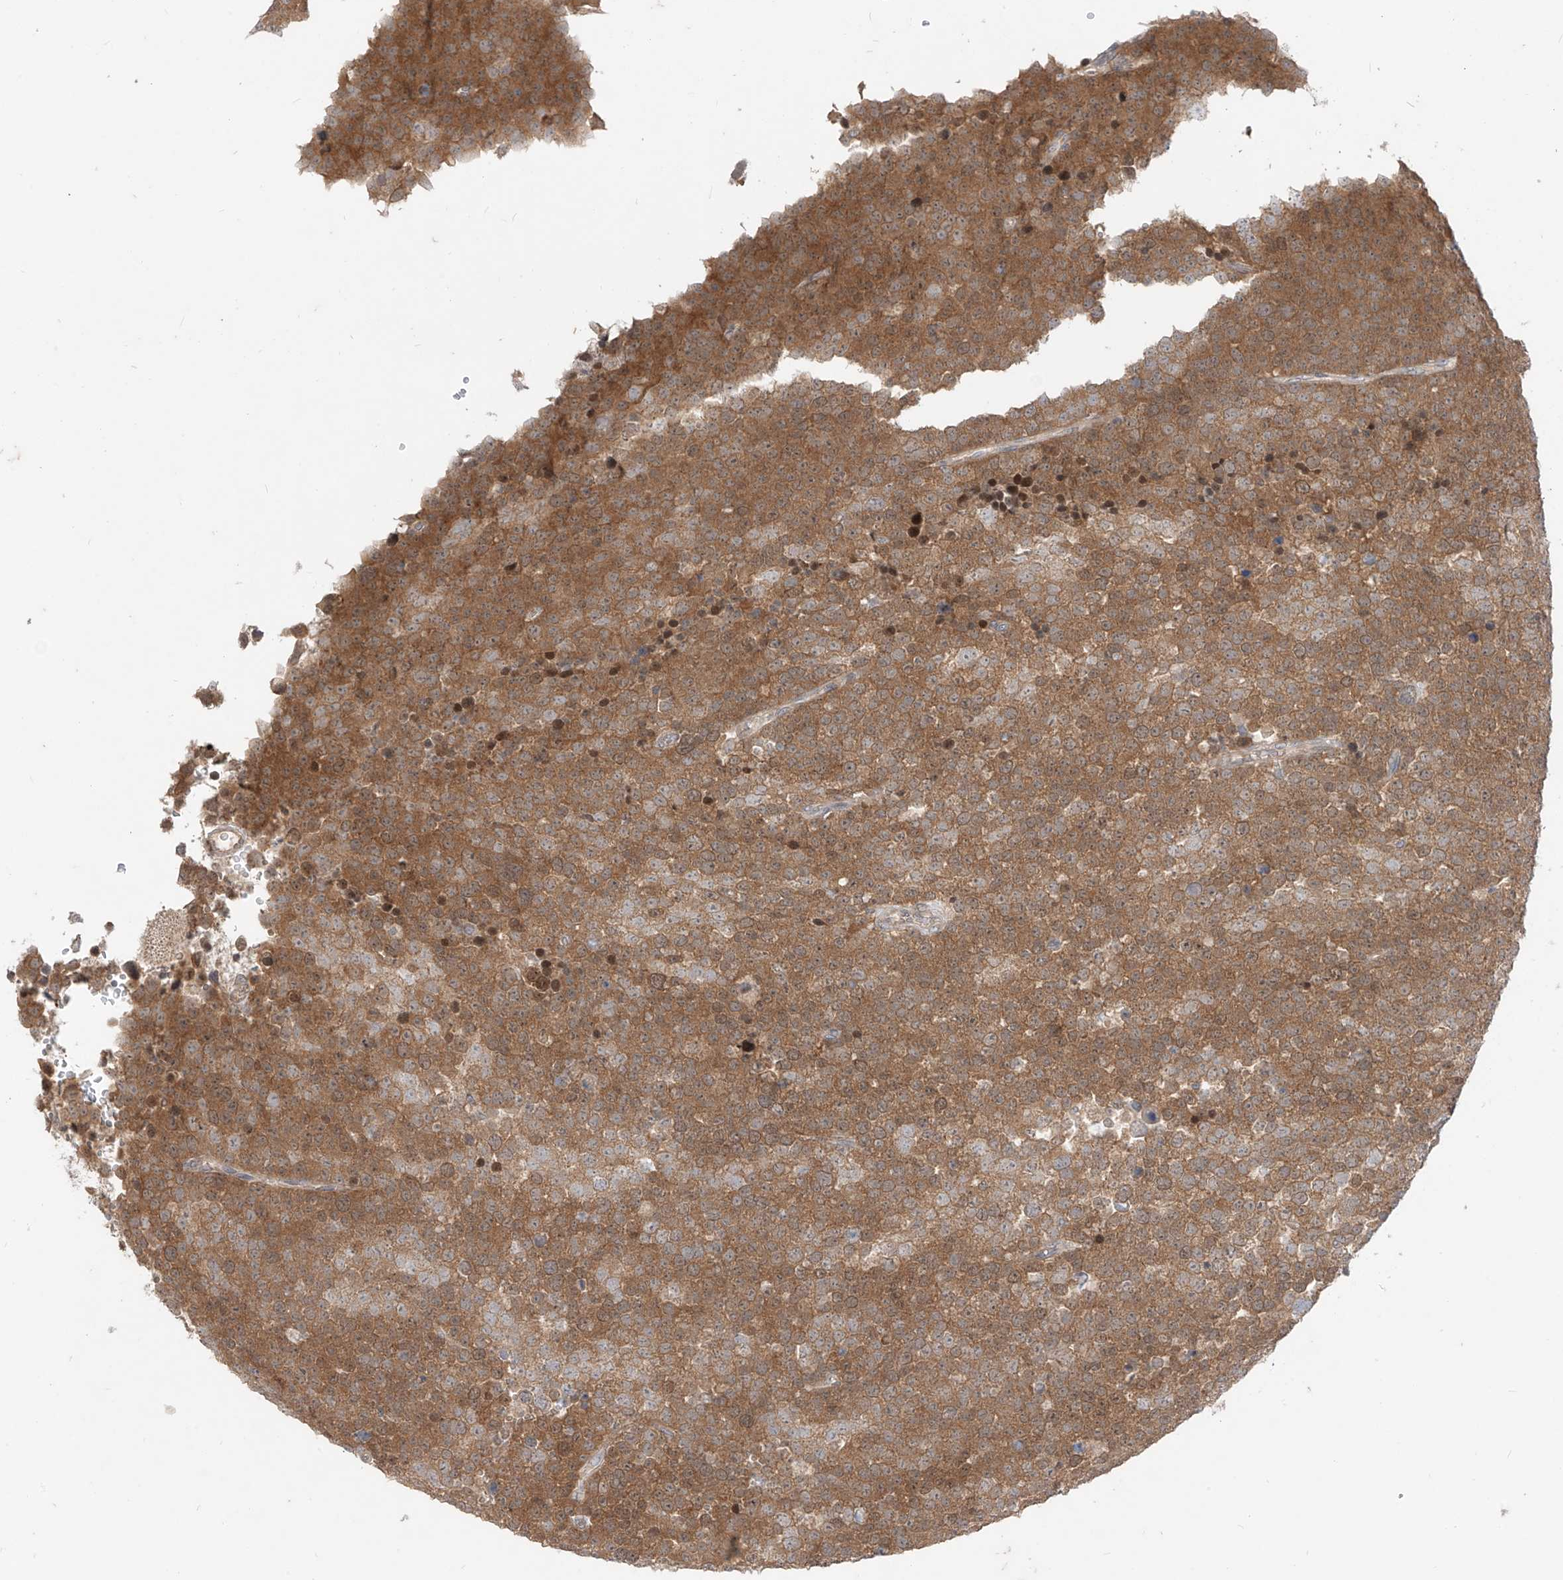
{"staining": {"intensity": "moderate", "quantity": ">75%", "location": "cytoplasmic/membranous"}, "tissue": "testis cancer", "cell_type": "Tumor cells", "image_type": "cancer", "snomed": [{"axis": "morphology", "description": "Seminoma, NOS"}, {"axis": "topography", "description": "Testis"}], "caption": "Brown immunohistochemical staining in human testis cancer shows moderate cytoplasmic/membranous expression in approximately >75% of tumor cells.", "gene": "MTUS2", "patient": {"sex": "male", "age": 71}}